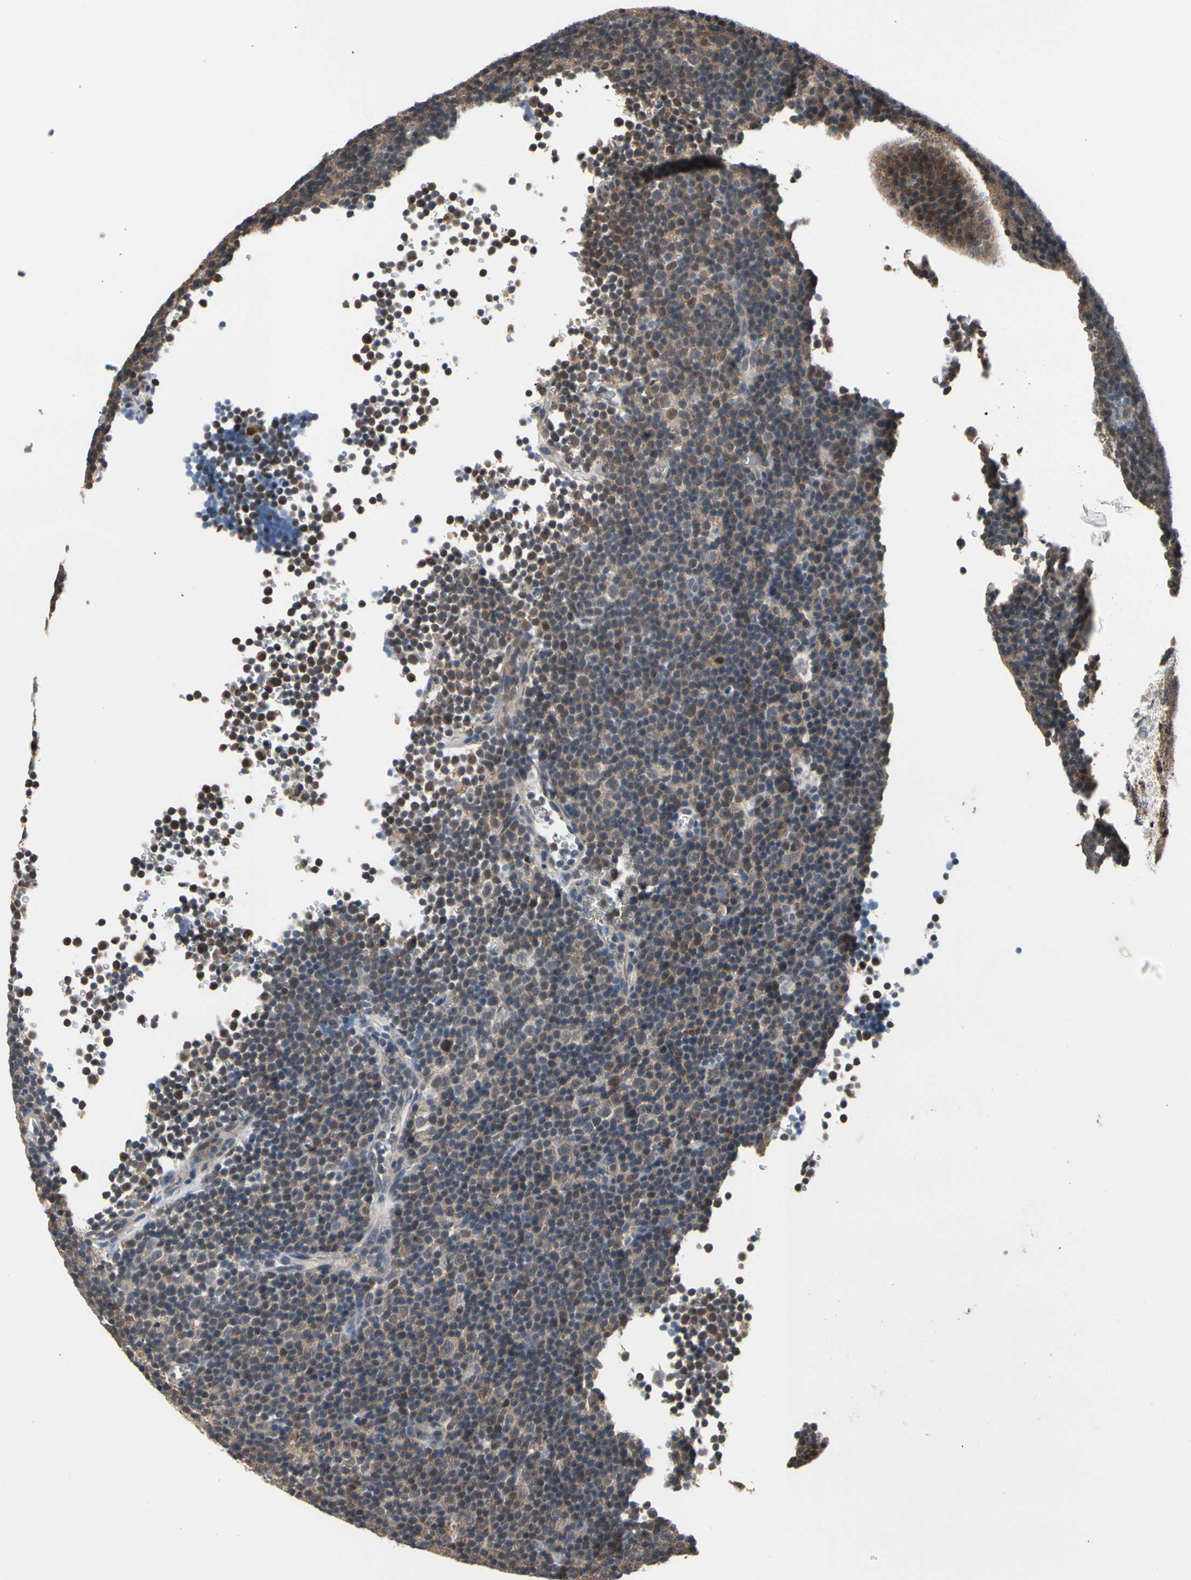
{"staining": {"intensity": "moderate", "quantity": ">75%", "location": "cytoplasmic/membranous"}, "tissue": "lymphoma", "cell_type": "Tumor cells", "image_type": "cancer", "snomed": [{"axis": "morphology", "description": "Malignant lymphoma, non-Hodgkin's type, Low grade"}, {"axis": "topography", "description": "Lymph node"}], "caption": "About >75% of tumor cells in low-grade malignant lymphoma, non-Hodgkin's type reveal moderate cytoplasmic/membranous protein positivity as visualized by brown immunohistochemical staining.", "gene": "PSMA2", "patient": {"sex": "female", "age": 67}}